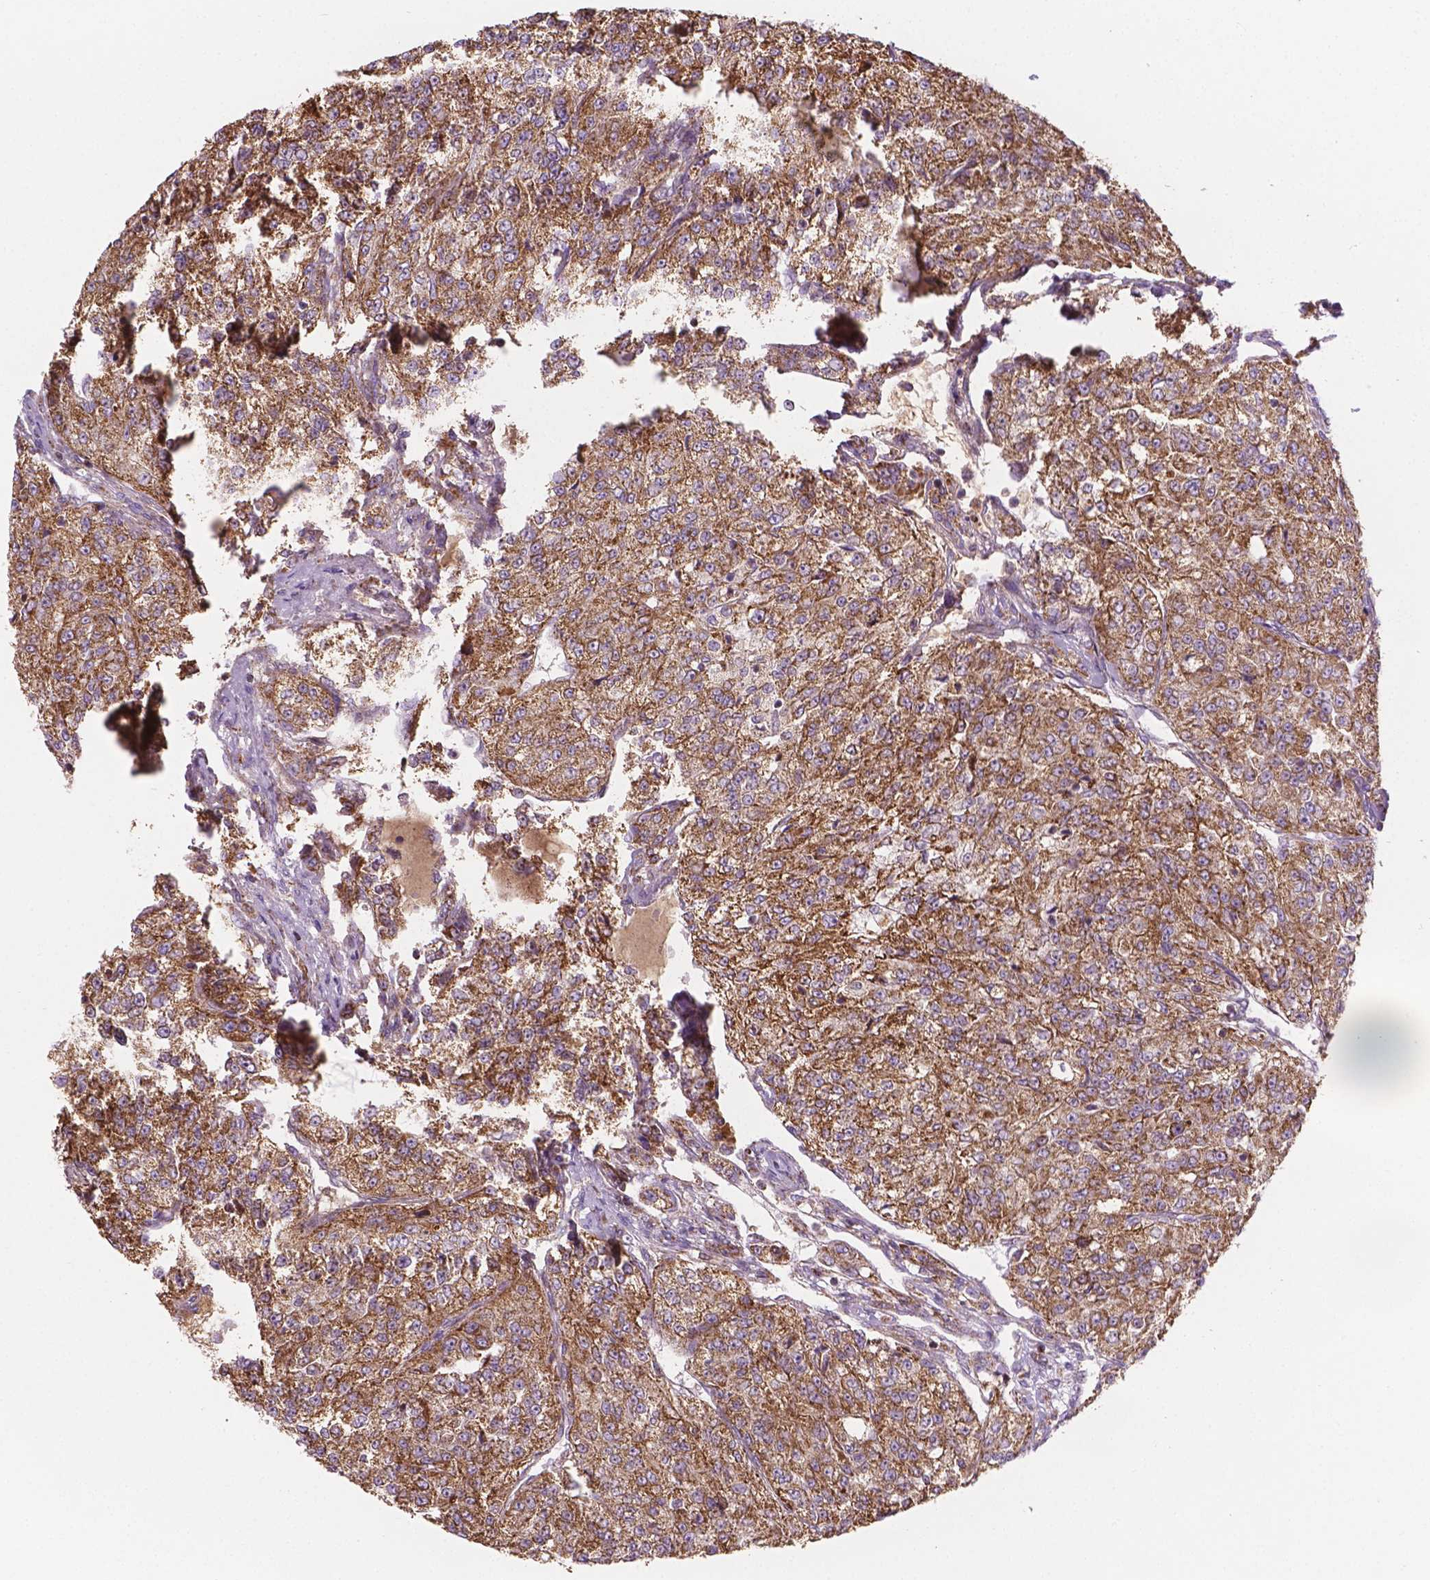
{"staining": {"intensity": "strong", "quantity": ">75%", "location": "cytoplasmic/membranous"}, "tissue": "renal cancer", "cell_type": "Tumor cells", "image_type": "cancer", "snomed": [{"axis": "morphology", "description": "Adenocarcinoma, NOS"}, {"axis": "topography", "description": "Kidney"}], "caption": "Protein positivity by immunohistochemistry demonstrates strong cytoplasmic/membranous positivity in approximately >75% of tumor cells in adenocarcinoma (renal).", "gene": "PIBF1", "patient": {"sex": "female", "age": 63}}